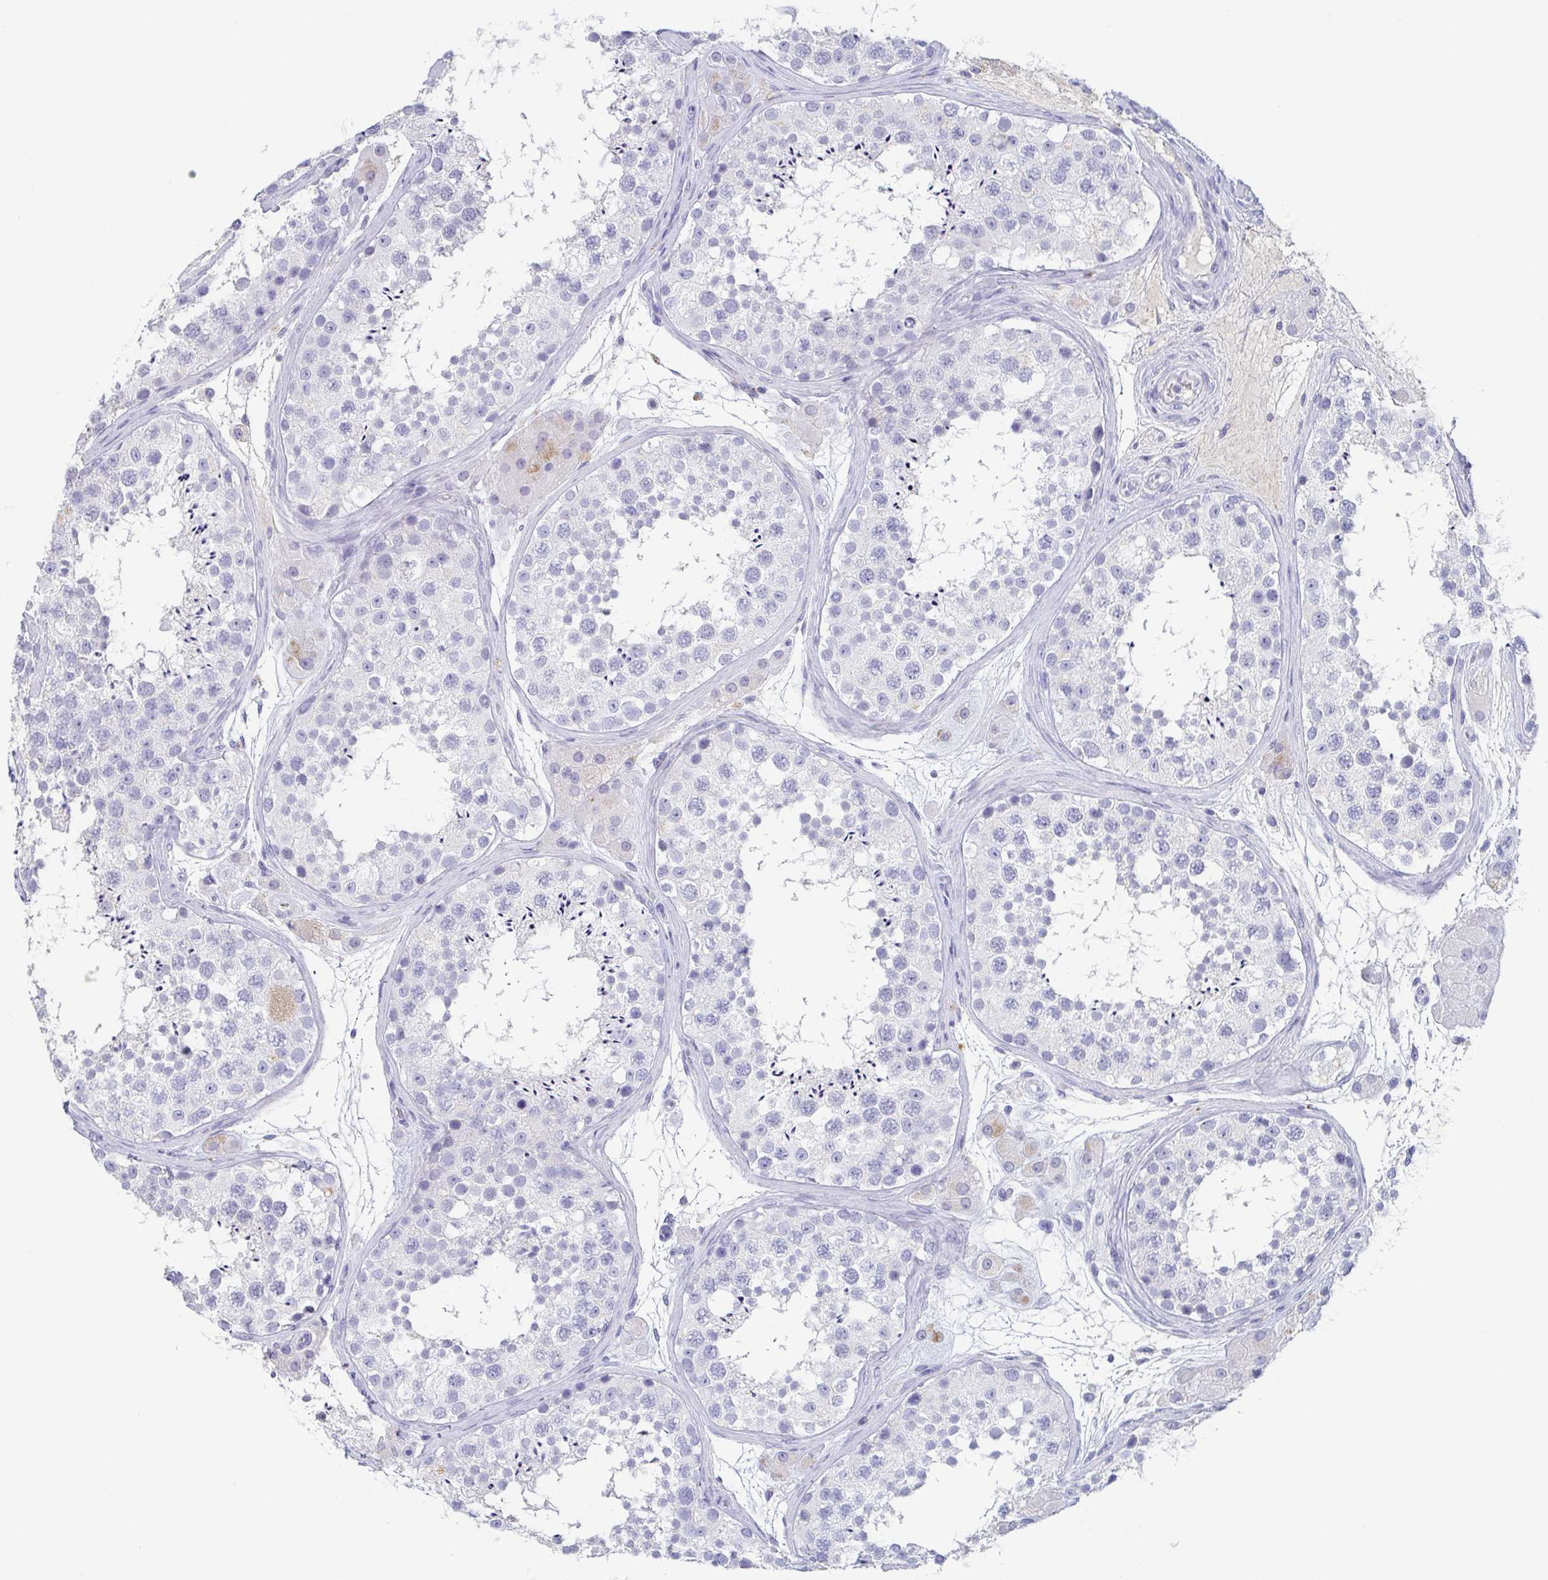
{"staining": {"intensity": "negative", "quantity": "none", "location": "none"}, "tissue": "testis", "cell_type": "Cells in seminiferous ducts", "image_type": "normal", "snomed": [{"axis": "morphology", "description": "Normal tissue, NOS"}, {"axis": "topography", "description": "Testis"}], "caption": "Cells in seminiferous ducts are negative for protein expression in benign human testis. (DAB (3,3'-diaminobenzidine) immunohistochemistry, high magnification).", "gene": "ITLN1", "patient": {"sex": "male", "age": 41}}